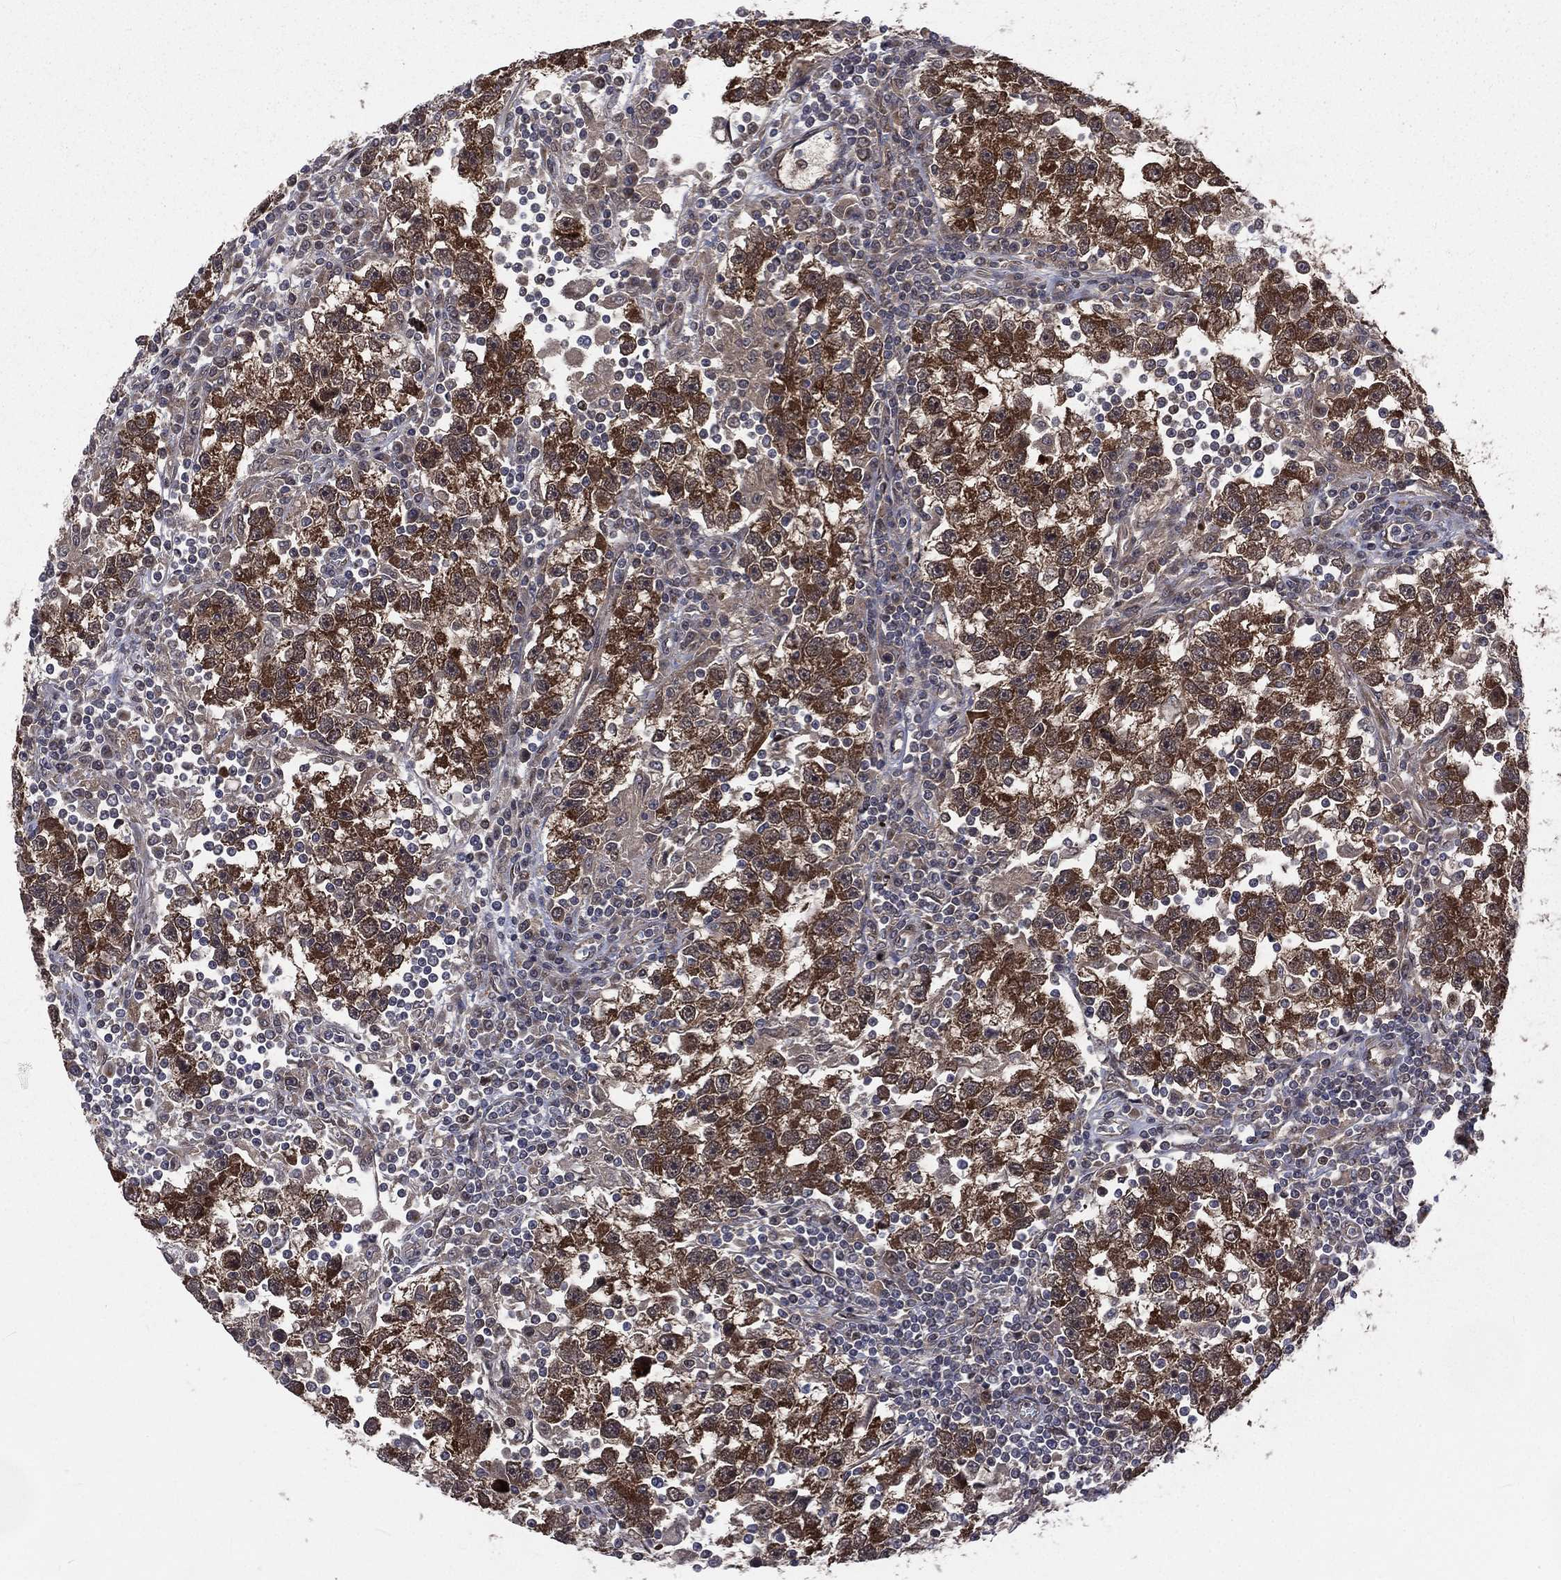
{"staining": {"intensity": "strong", "quantity": ">75%", "location": "cytoplasmic/membranous"}, "tissue": "testis cancer", "cell_type": "Tumor cells", "image_type": "cancer", "snomed": [{"axis": "morphology", "description": "Seminoma, NOS"}, {"axis": "topography", "description": "Testis"}], "caption": "A high-resolution image shows IHC staining of seminoma (testis), which reveals strong cytoplasmic/membranous positivity in approximately >75% of tumor cells.", "gene": "ARL3", "patient": {"sex": "male", "age": 47}}